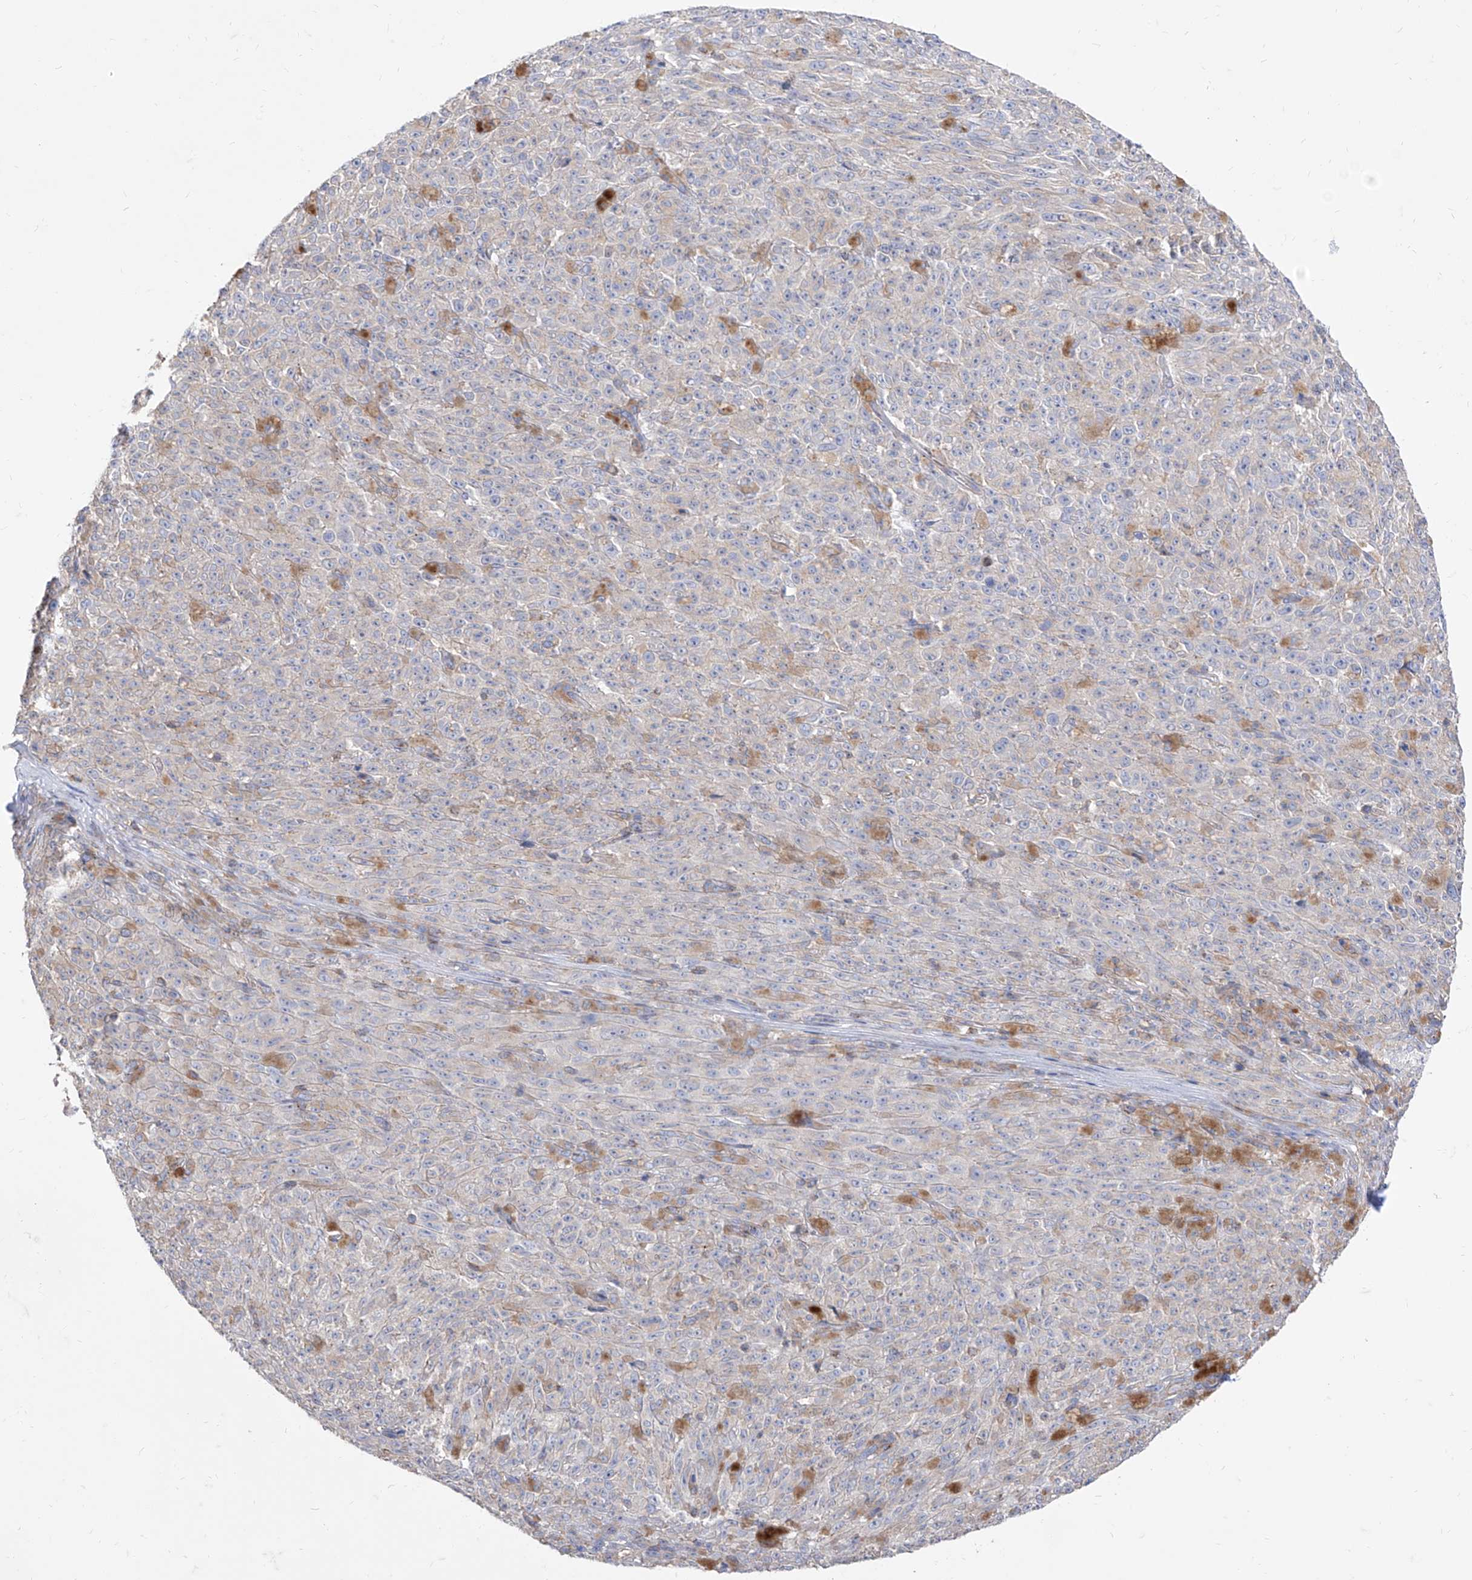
{"staining": {"intensity": "negative", "quantity": "none", "location": "none"}, "tissue": "melanoma", "cell_type": "Tumor cells", "image_type": "cancer", "snomed": [{"axis": "morphology", "description": "Malignant melanoma, NOS"}, {"axis": "topography", "description": "Skin"}], "caption": "Immunohistochemical staining of malignant melanoma shows no significant staining in tumor cells.", "gene": "C1orf74", "patient": {"sex": "female", "age": 82}}